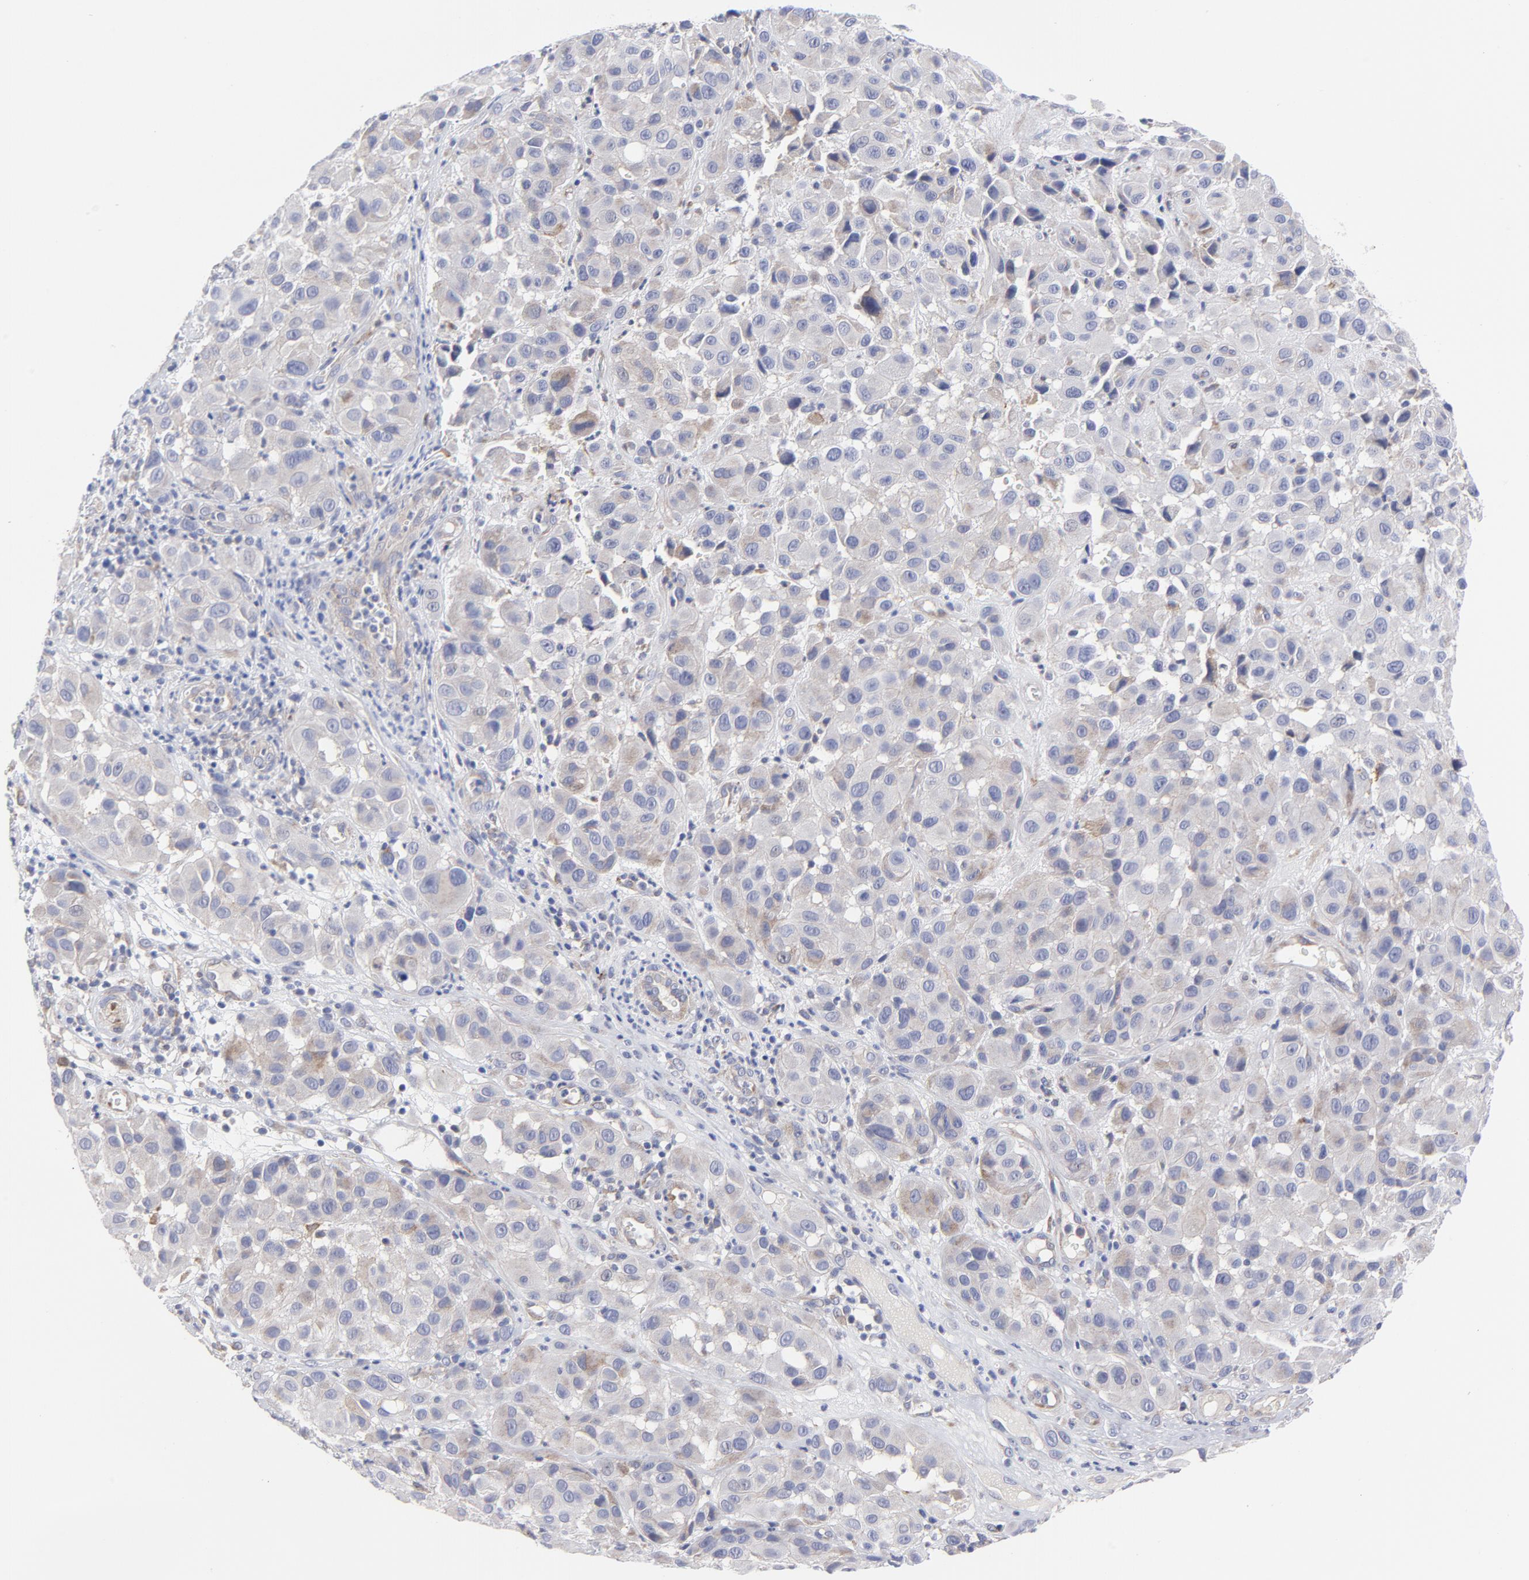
{"staining": {"intensity": "negative", "quantity": "none", "location": "none"}, "tissue": "melanoma", "cell_type": "Tumor cells", "image_type": "cancer", "snomed": [{"axis": "morphology", "description": "Malignant melanoma, NOS"}, {"axis": "topography", "description": "Skin"}], "caption": "A high-resolution histopathology image shows IHC staining of melanoma, which demonstrates no significant positivity in tumor cells.", "gene": "RAPGEF3", "patient": {"sex": "female", "age": 21}}